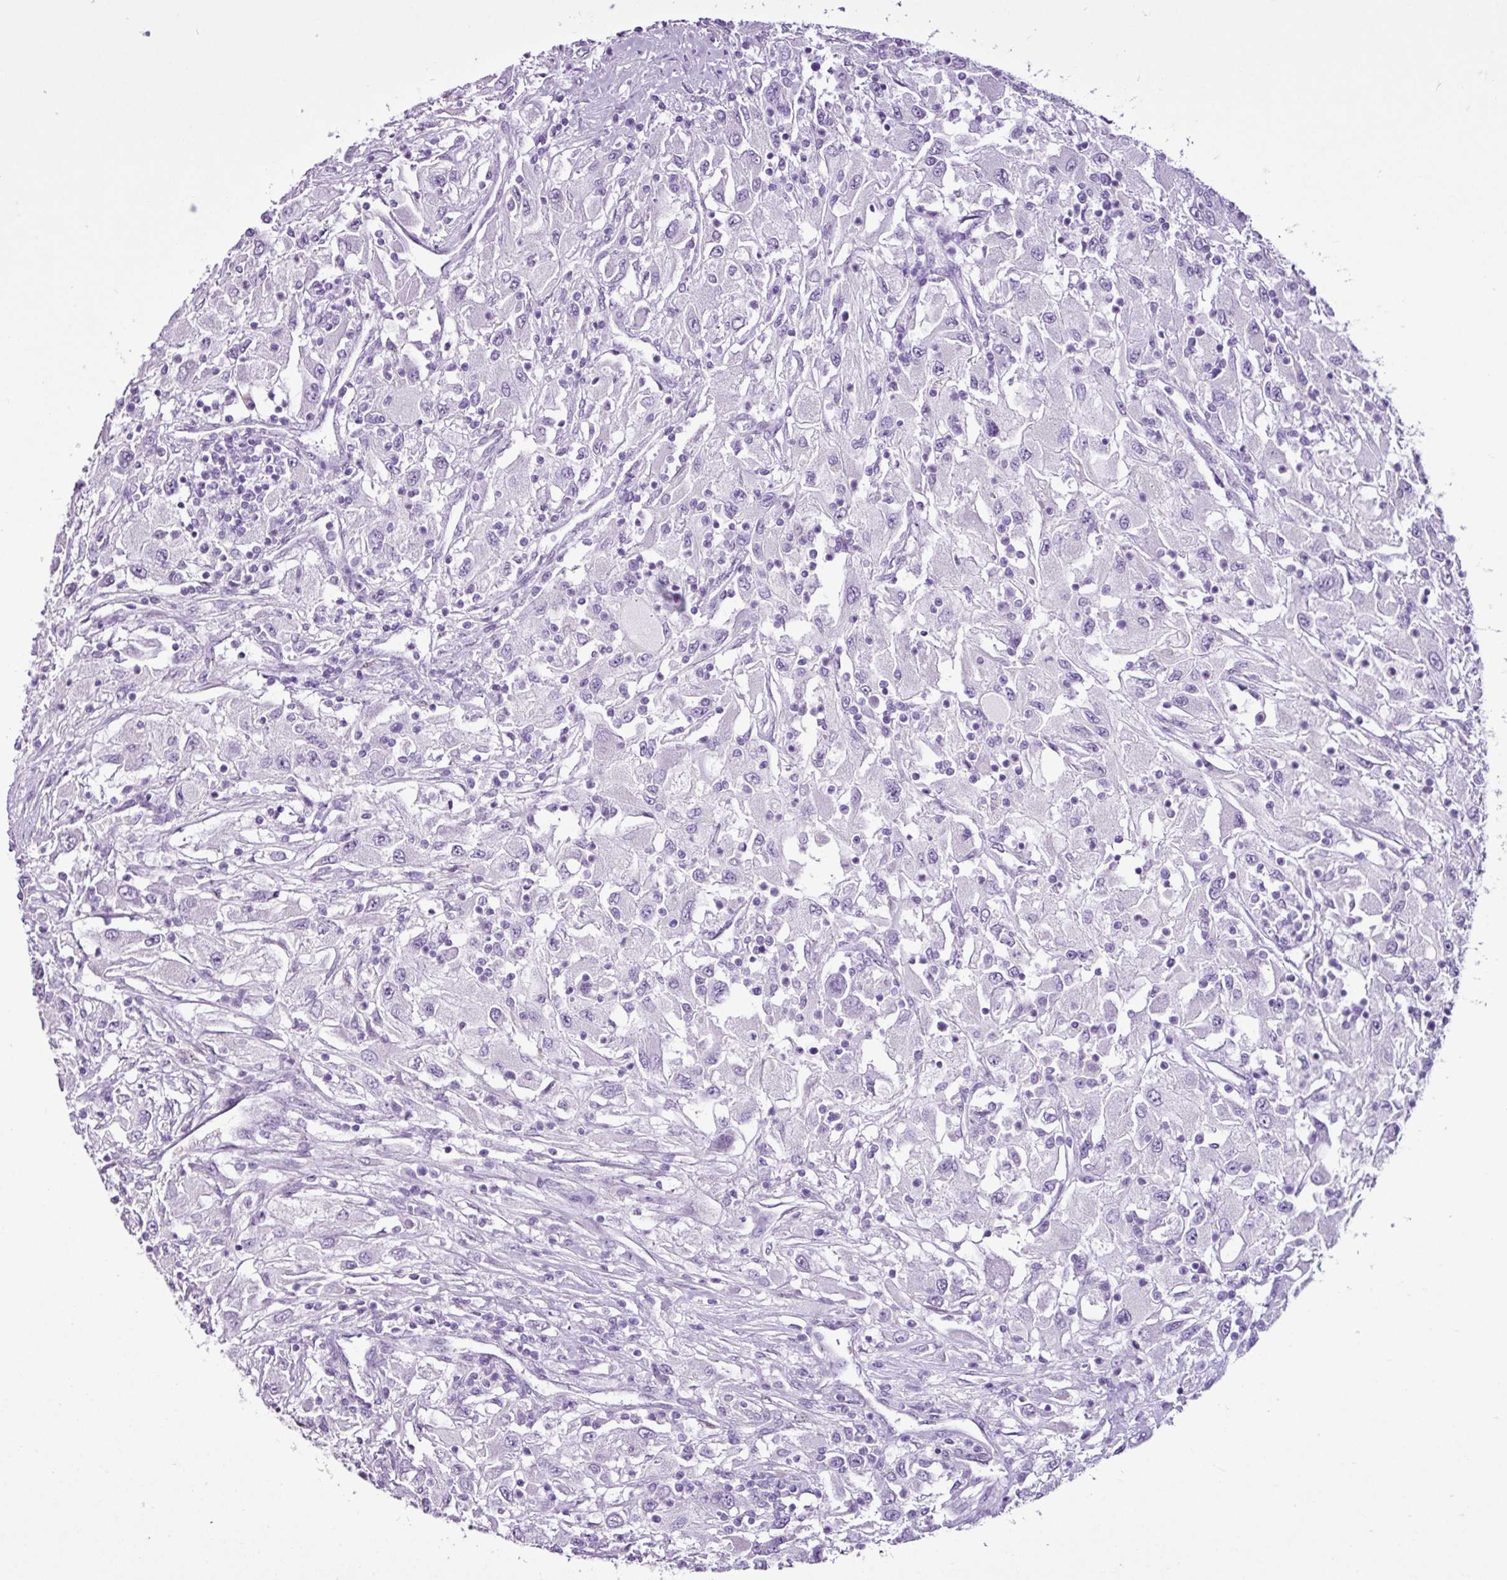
{"staining": {"intensity": "negative", "quantity": "none", "location": "none"}, "tissue": "renal cancer", "cell_type": "Tumor cells", "image_type": "cancer", "snomed": [{"axis": "morphology", "description": "Adenocarcinoma, NOS"}, {"axis": "topography", "description": "Kidney"}], "caption": "Immunohistochemistry (IHC) photomicrograph of human adenocarcinoma (renal) stained for a protein (brown), which exhibits no staining in tumor cells.", "gene": "PGR", "patient": {"sex": "female", "age": 67}}